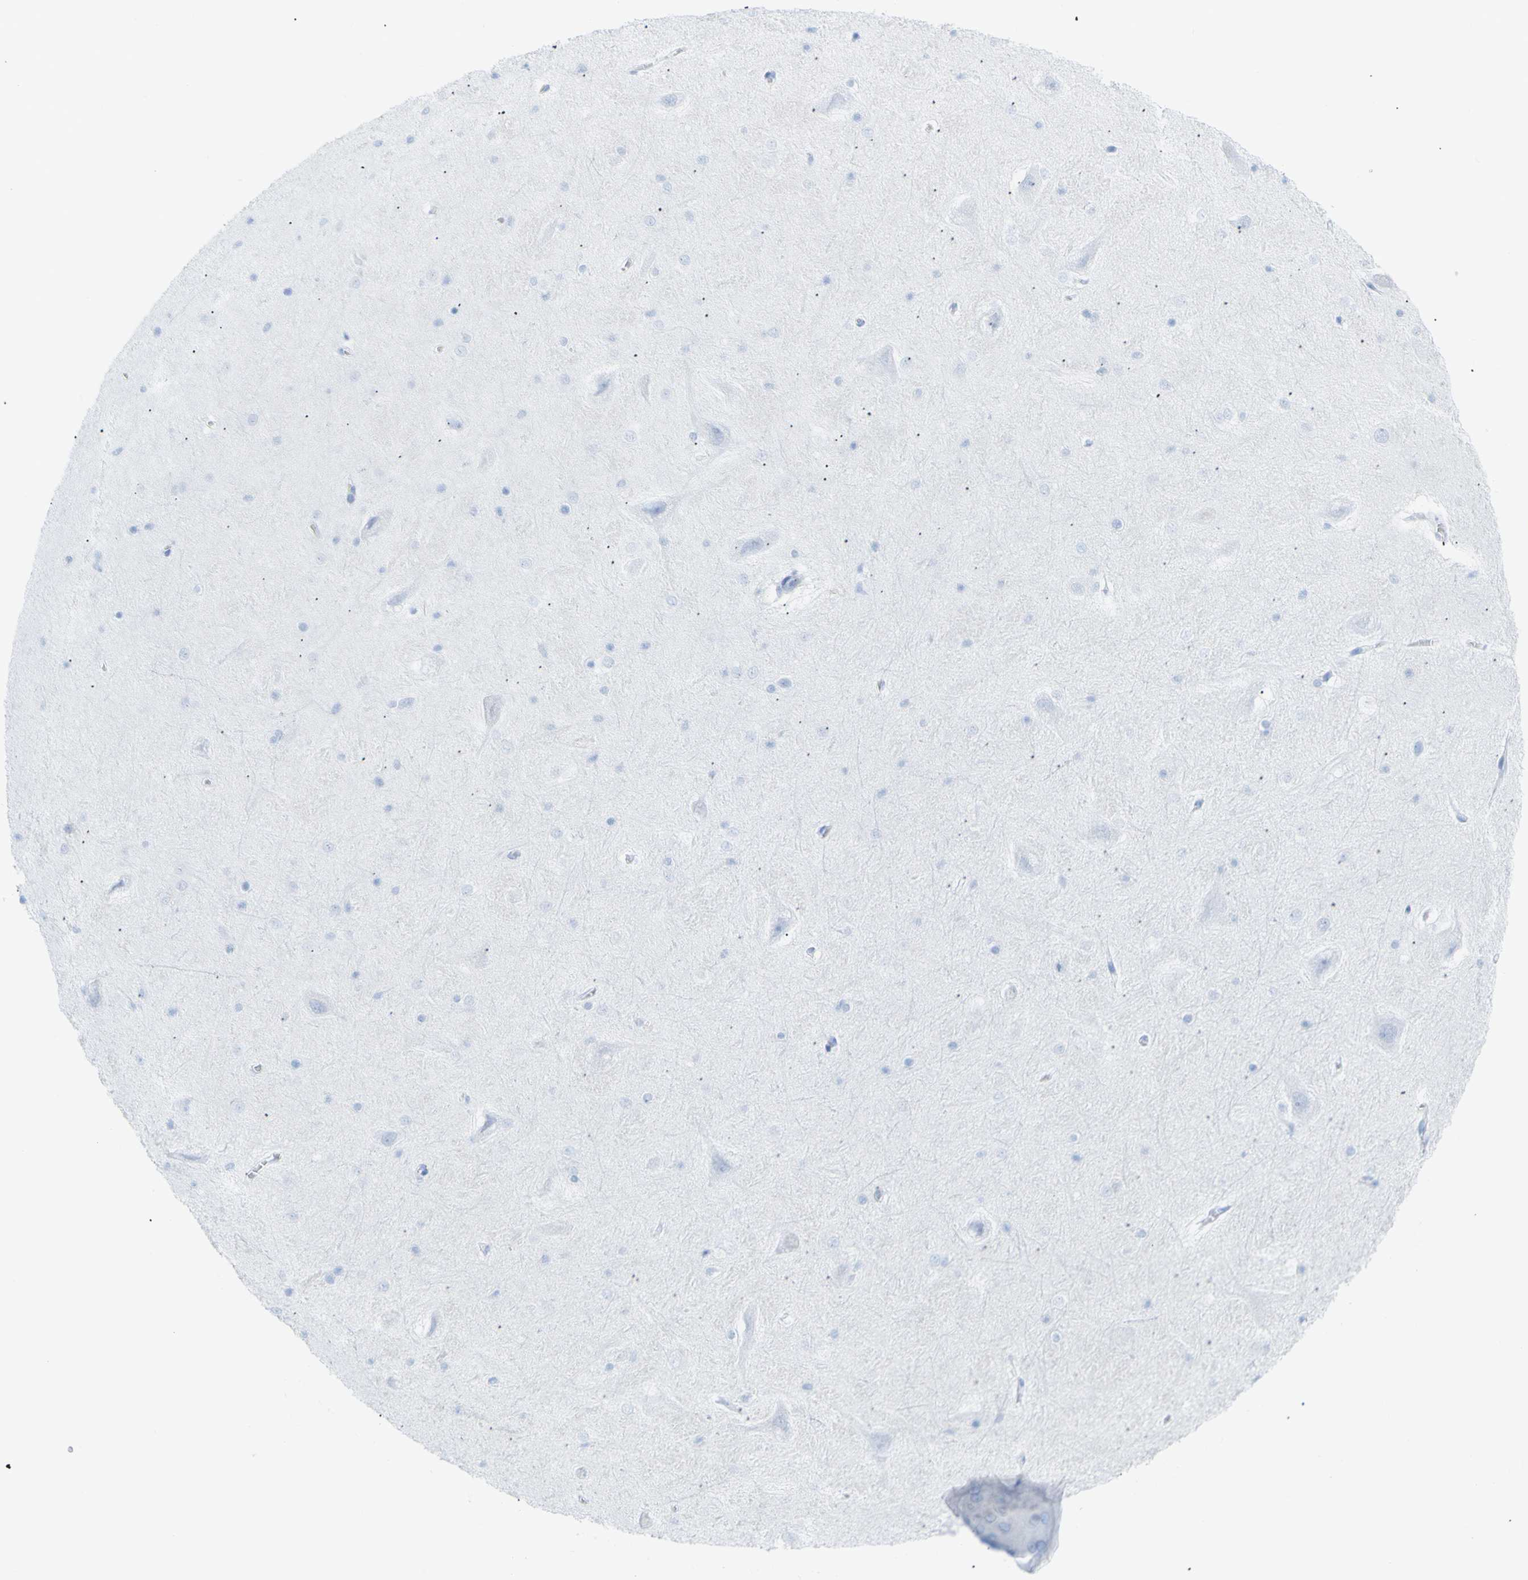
{"staining": {"intensity": "negative", "quantity": "none", "location": "none"}, "tissue": "hippocampus", "cell_type": "Glial cells", "image_type": "normal", "snomed": [{"axis": "morphology", "description": "Normal tissue, NOS"}, {"axis": "topography", "description": "Hippocampus"}], "caption": "This is a photomicrograph of immunohistochemistry staining of unremarkable hippocampus, which shows no positivity in glial cells. The staining is performed using DAB brown chromogen with nuclei counter-stained in using hematoxylin.", "gene": "OPN1SW", "patient": {"sex": "male", "age": 45}}